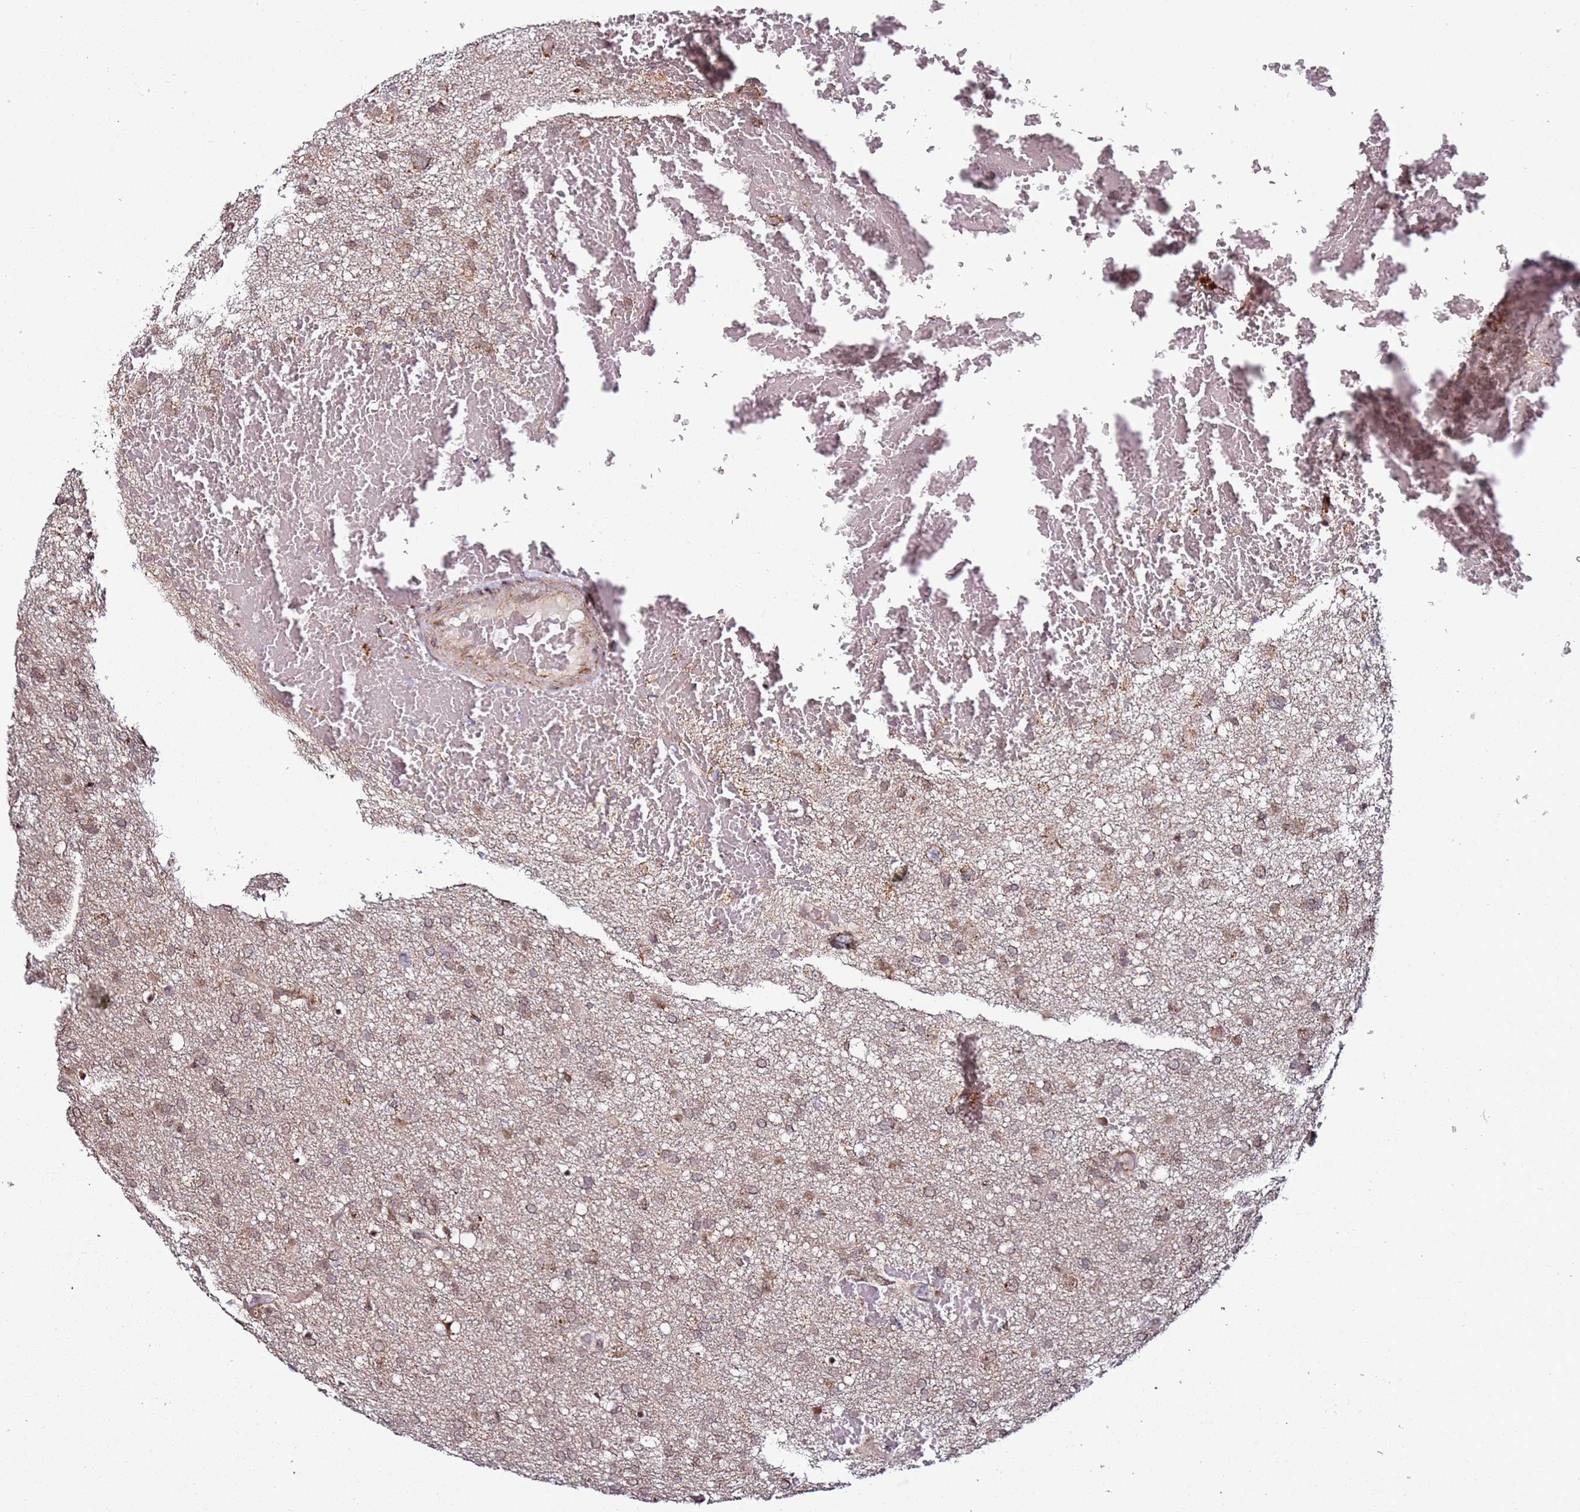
{"staining": {"intensity": "moderate", "quantity": ">75%", "location": "cytoplasmic/membranous"}, "tissue": "glioma", "cell_type": "Tumor cells", "image_type": "cancer", "snomed": [{"axis": "morphology", "description": "Glioma, malignant, High grade"}, {"axis": "topography", "description": "Brain"}], "caption": "Moderate cytoplasmic/membranous positivity is identified in about >75% of tumor cells in malignant glioma (high-grade).", "gene": "TP53AIP1", "patient": {"sex": "male", "age": 61}}